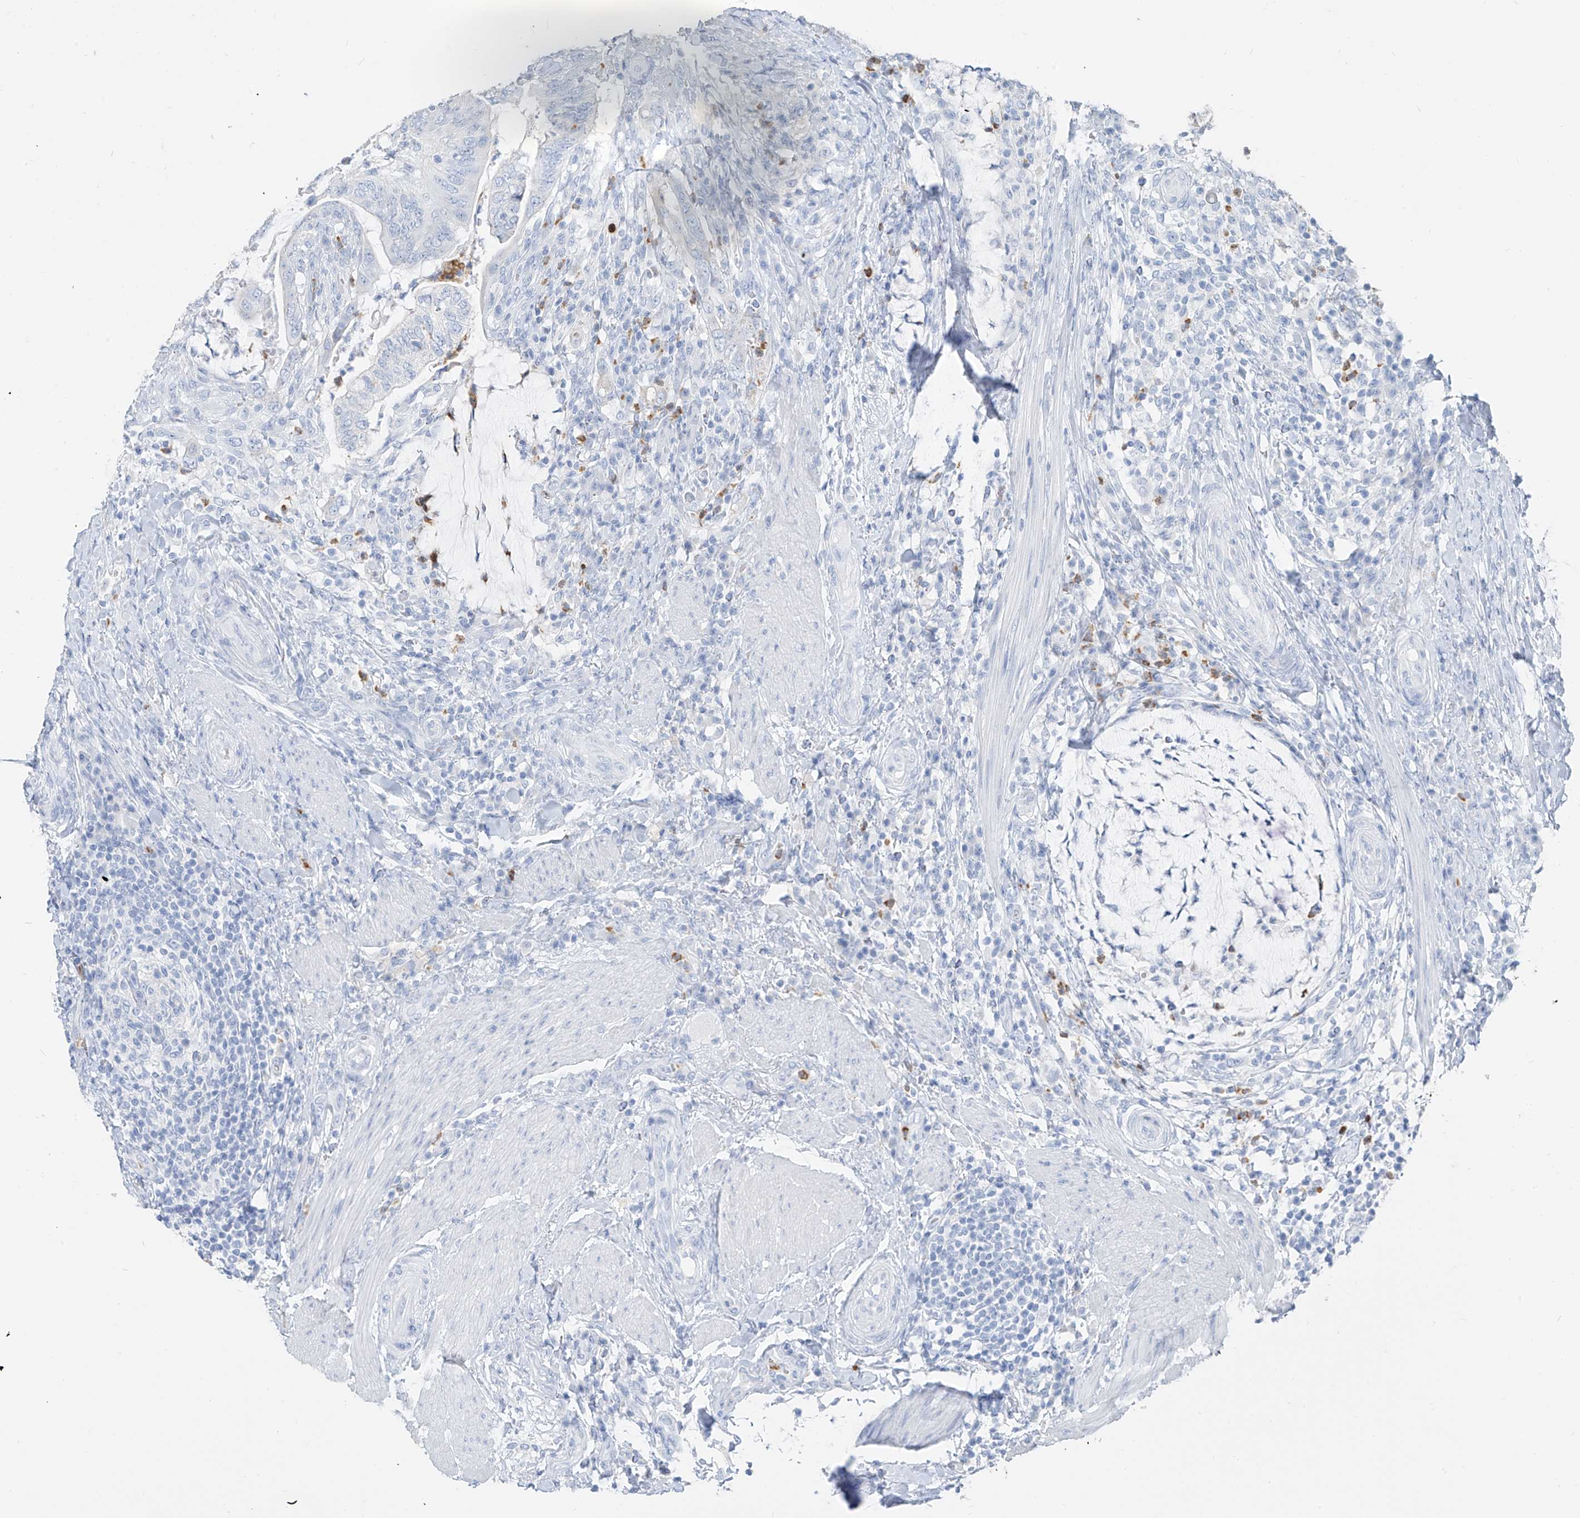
{"staining": {"intensity": "negative", "quantity": "none", "location": "none"}, "tissue": "colorectal cancer", "cell_type": "Tumor cells", "image_type": "cancer", "snomed": [{"axis": "morphology", "description": "Adenocarcinoma, NOS"}, {"axis": "topography", "description": "Colon"}], "caption": "This is an immunohistochemistry image of colorectal cancer. There is no expression in tumor cells.", "gene": "PAFAH1B3", "patient": {"sex": "female", "age": 66}}